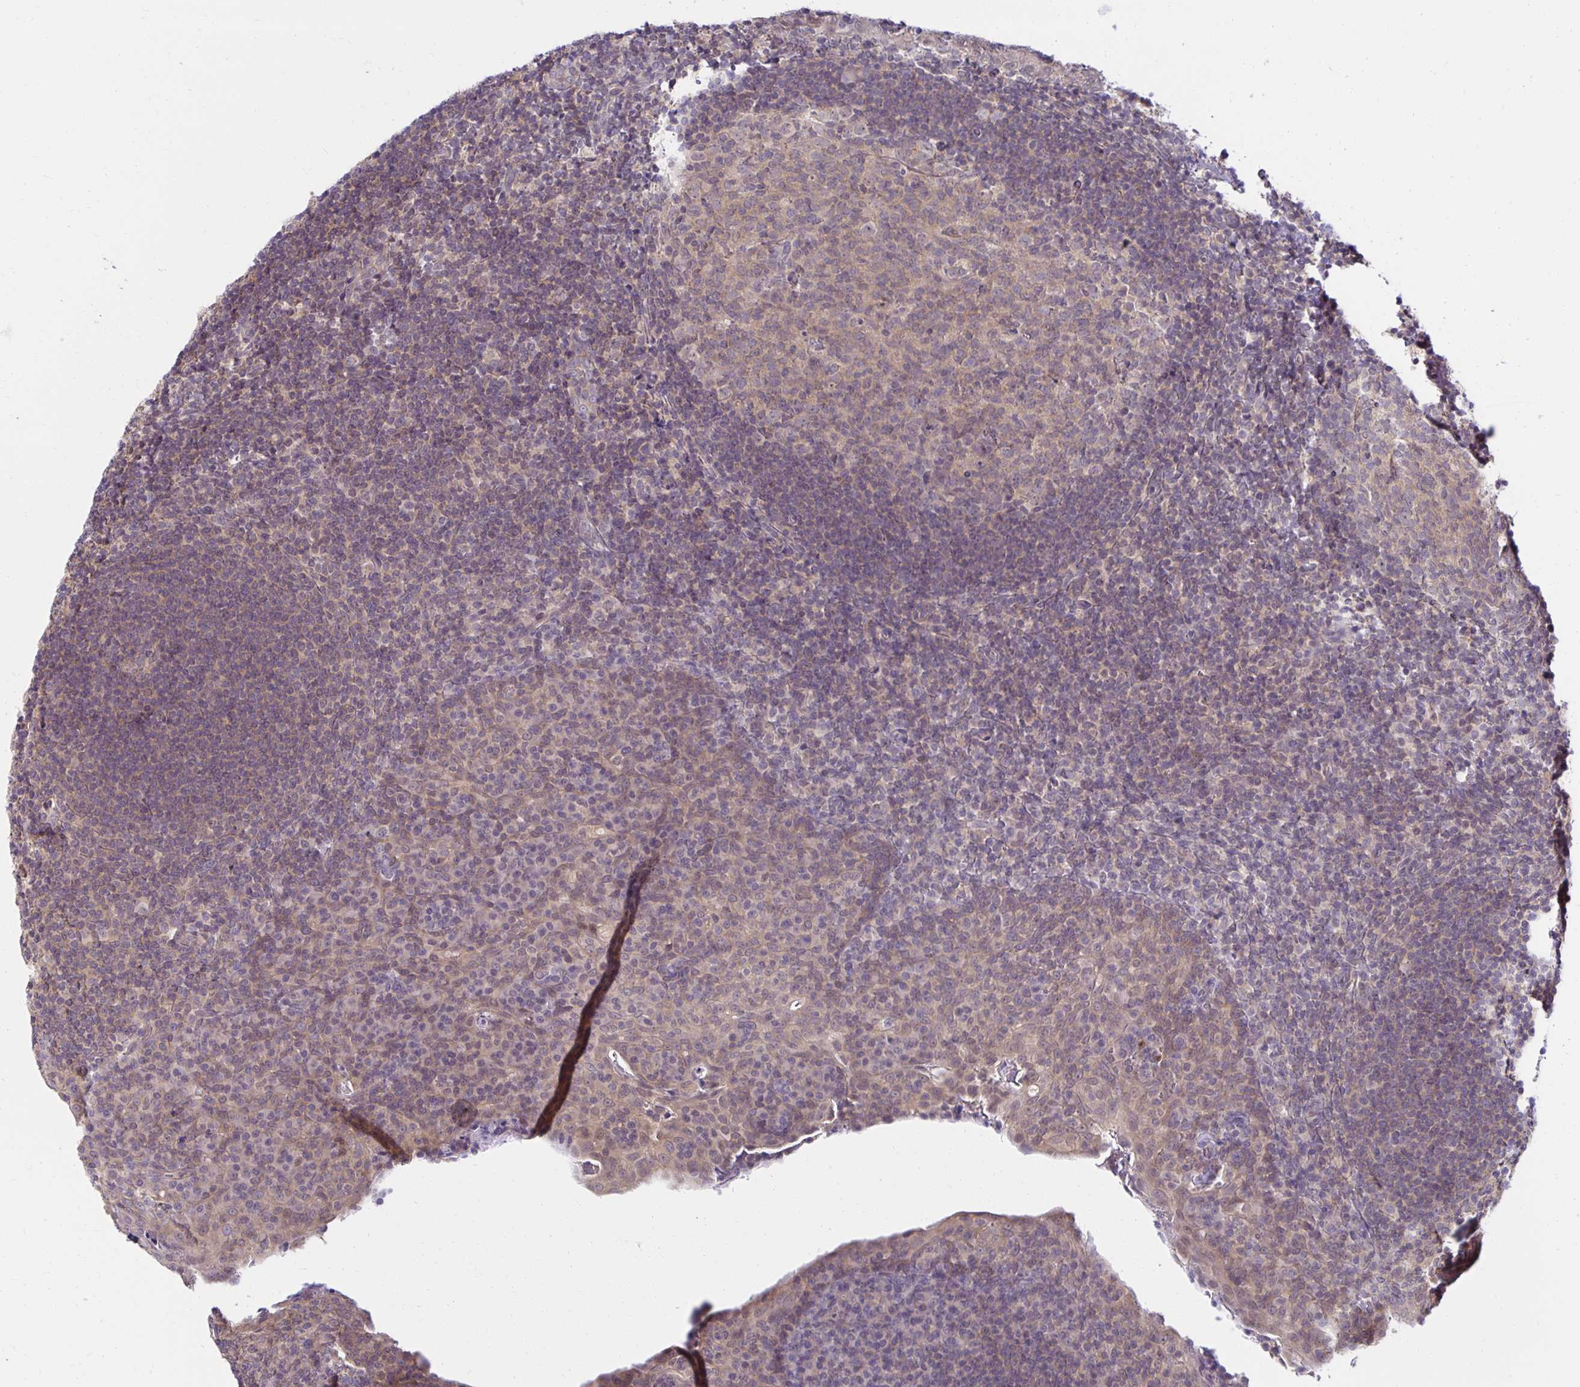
{"staining": {"intensity": "weak", "quantity": "25%-75%", "location": "cytoplasmic/membranous"}, "tissue": "tonsil", "cell_type": "Germinal center cells", "image_type": "normal", "snomed": [{"axis": "morphology", "description": "Normal tissue, NOS"}, {"axis": "topography", "description": "Tonsil"}], "caption": "Protein staining by IHC demonstrates weak cytoplasmic/membranous staining in approximately 25%-75% of germinal center cells in unremarkable tonsil.", "gene": "MIEN1", "patient": {"sex": "male", "age": 17}}